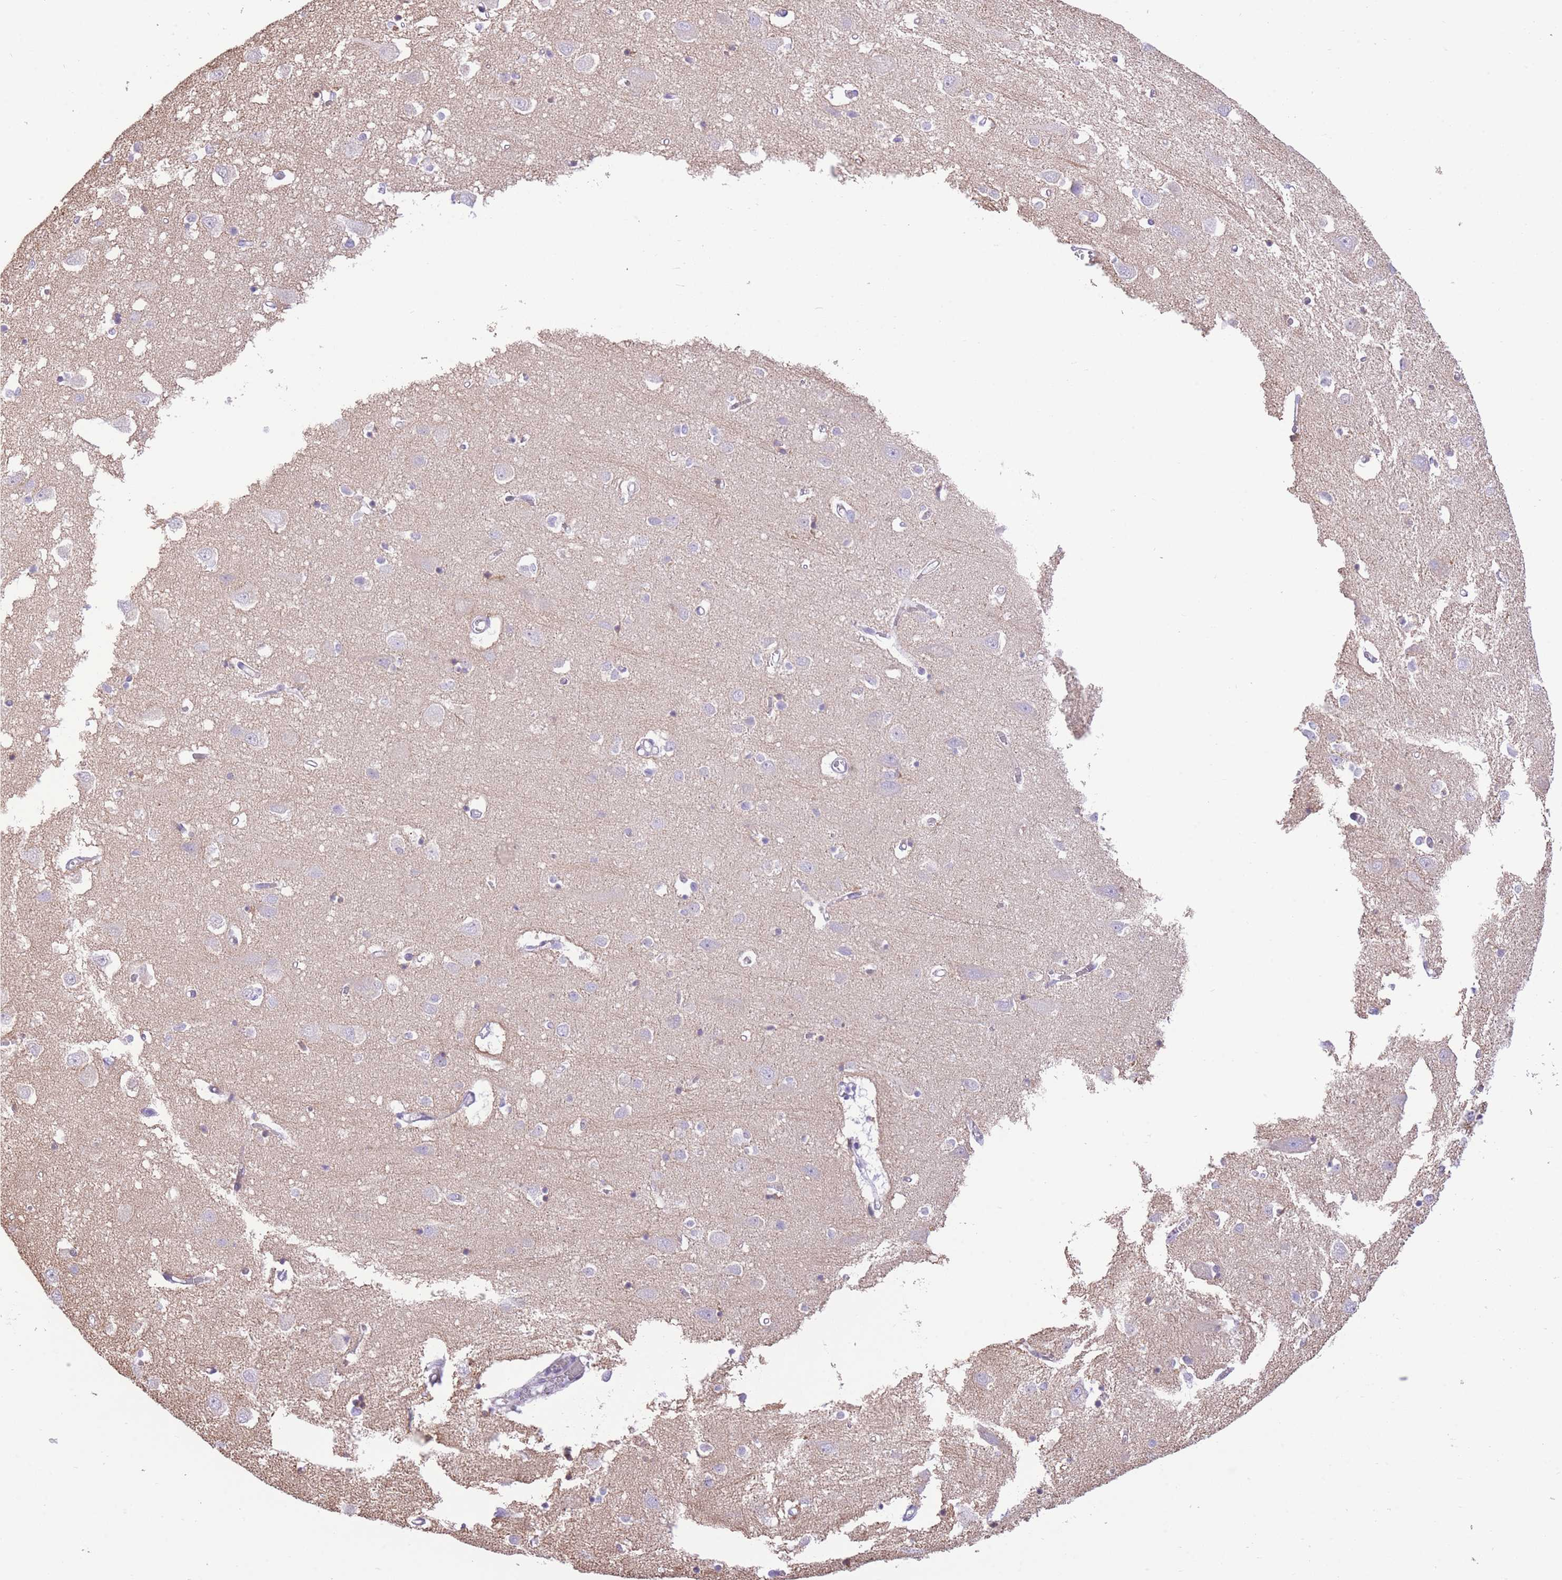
{"staining": {"intensity": "negative", "quantity": "none", "location": "none"}, "tissue": "cerebral cortex", "cell_type": "Endothelial cells", "image_type": "normal", "snomed": [{"axis": "morphology", "description": "Normal tissue, NOS"}, {"axis": "topography", "description": "Cerebral cortex"}], "caption": "IHC image of normal cerebral cortex: cerebral cortex stained with DAB (3,3'-diaminobenzidine) demonstrates no significant protein expression in endothelial cells. (DAB (3,3'-diaminobenzidine) IHC with hematoxylin counter stain).", "gene": "RHOU", "patient": {"sex": "male", "age": 70}}